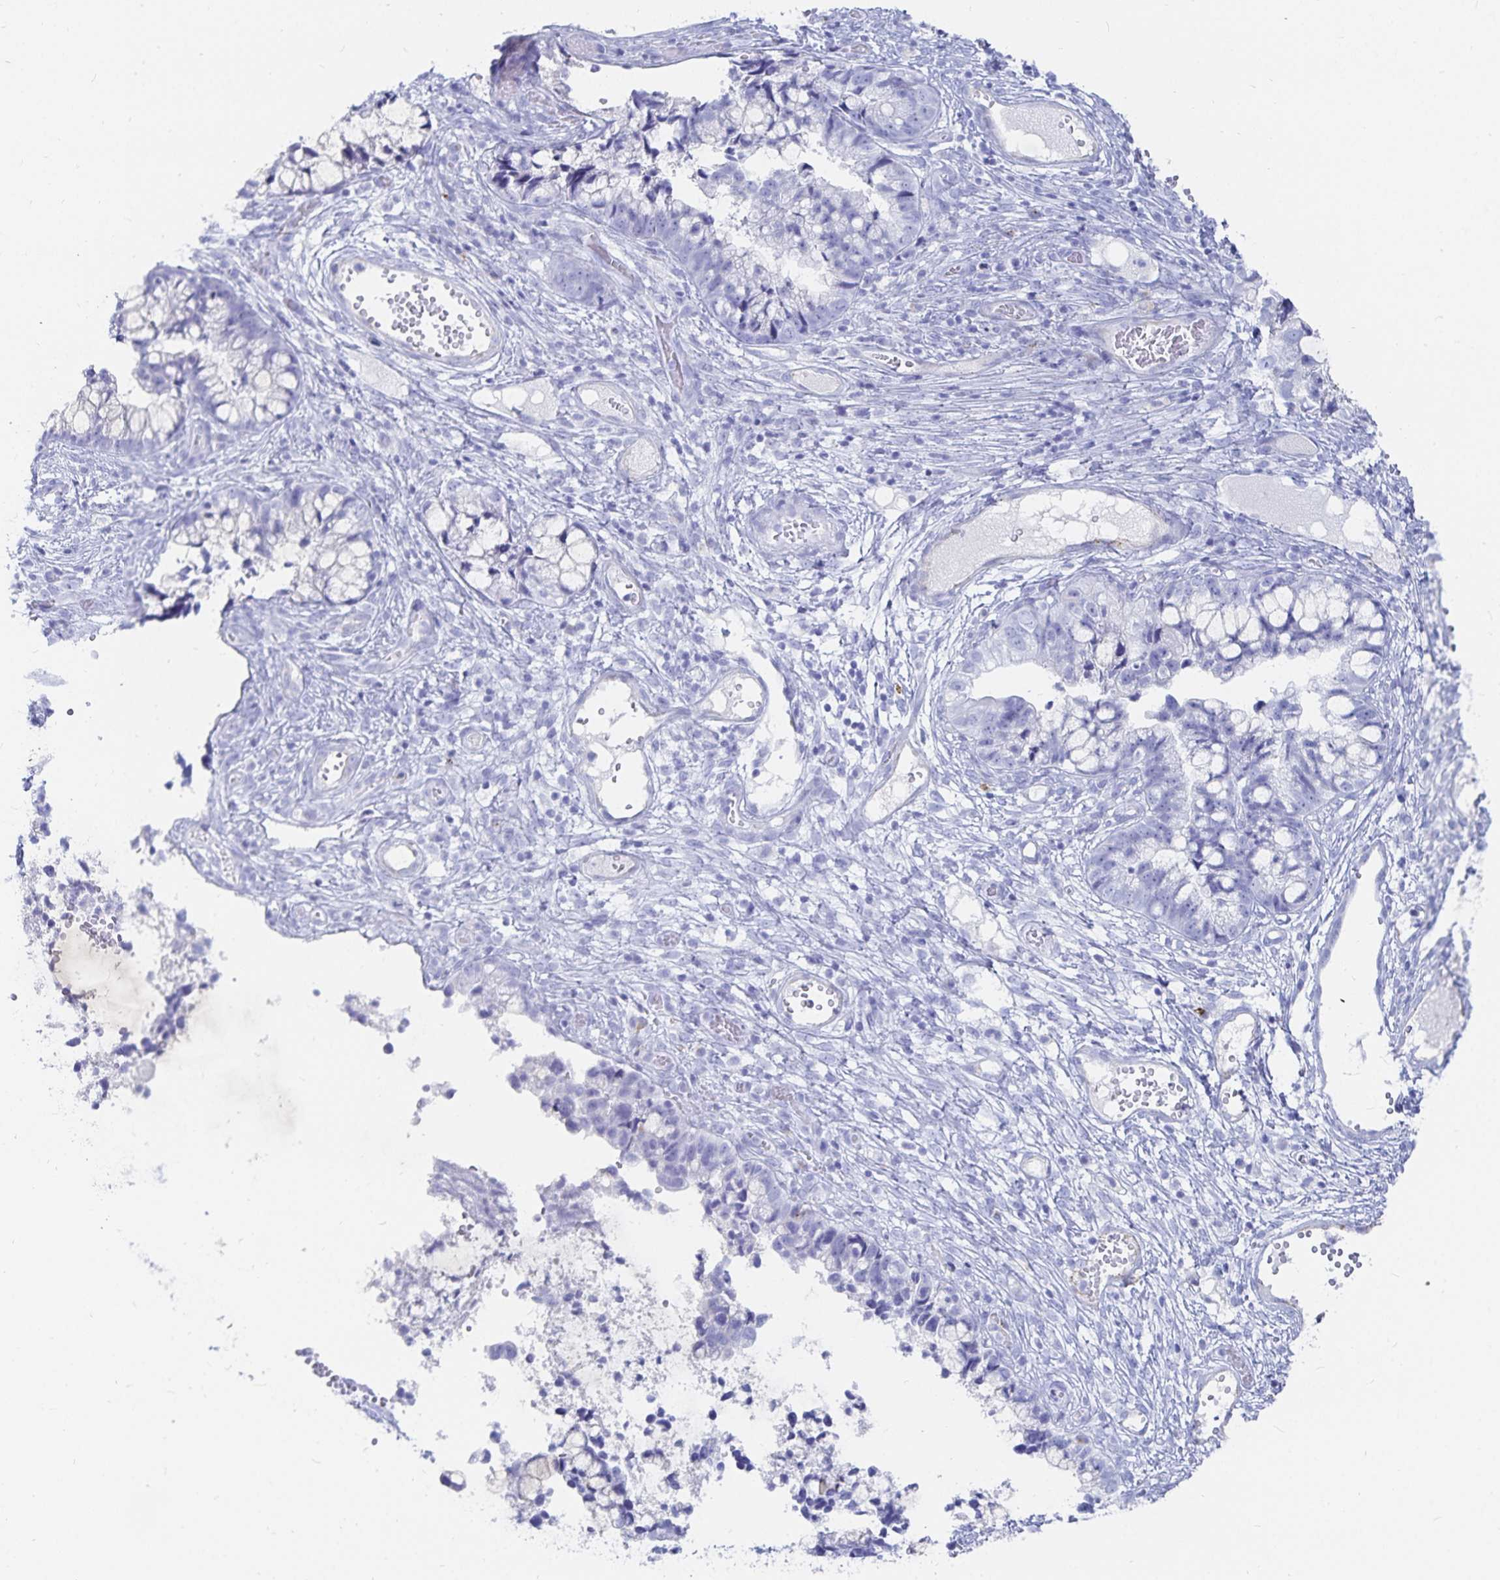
{"staining": {"intensity": "negative", "quantity": "none", "location": "none"}, "tissue": "cervical cancer", "cell_type": "Tumor cells", "image_type": "cancer", "snomed": [{"axis": "morphology", "description": "Adenocarcinoma, NOS"}, {"axis": "topography", "description": "Cervix"}], "caption": "The image shows no staining of tumor cells in cervical cancer. (DAB IHC with hematoxylin counter stain).", "gene": "INSL5", "patient": {"sex": "female", "age": 44}}